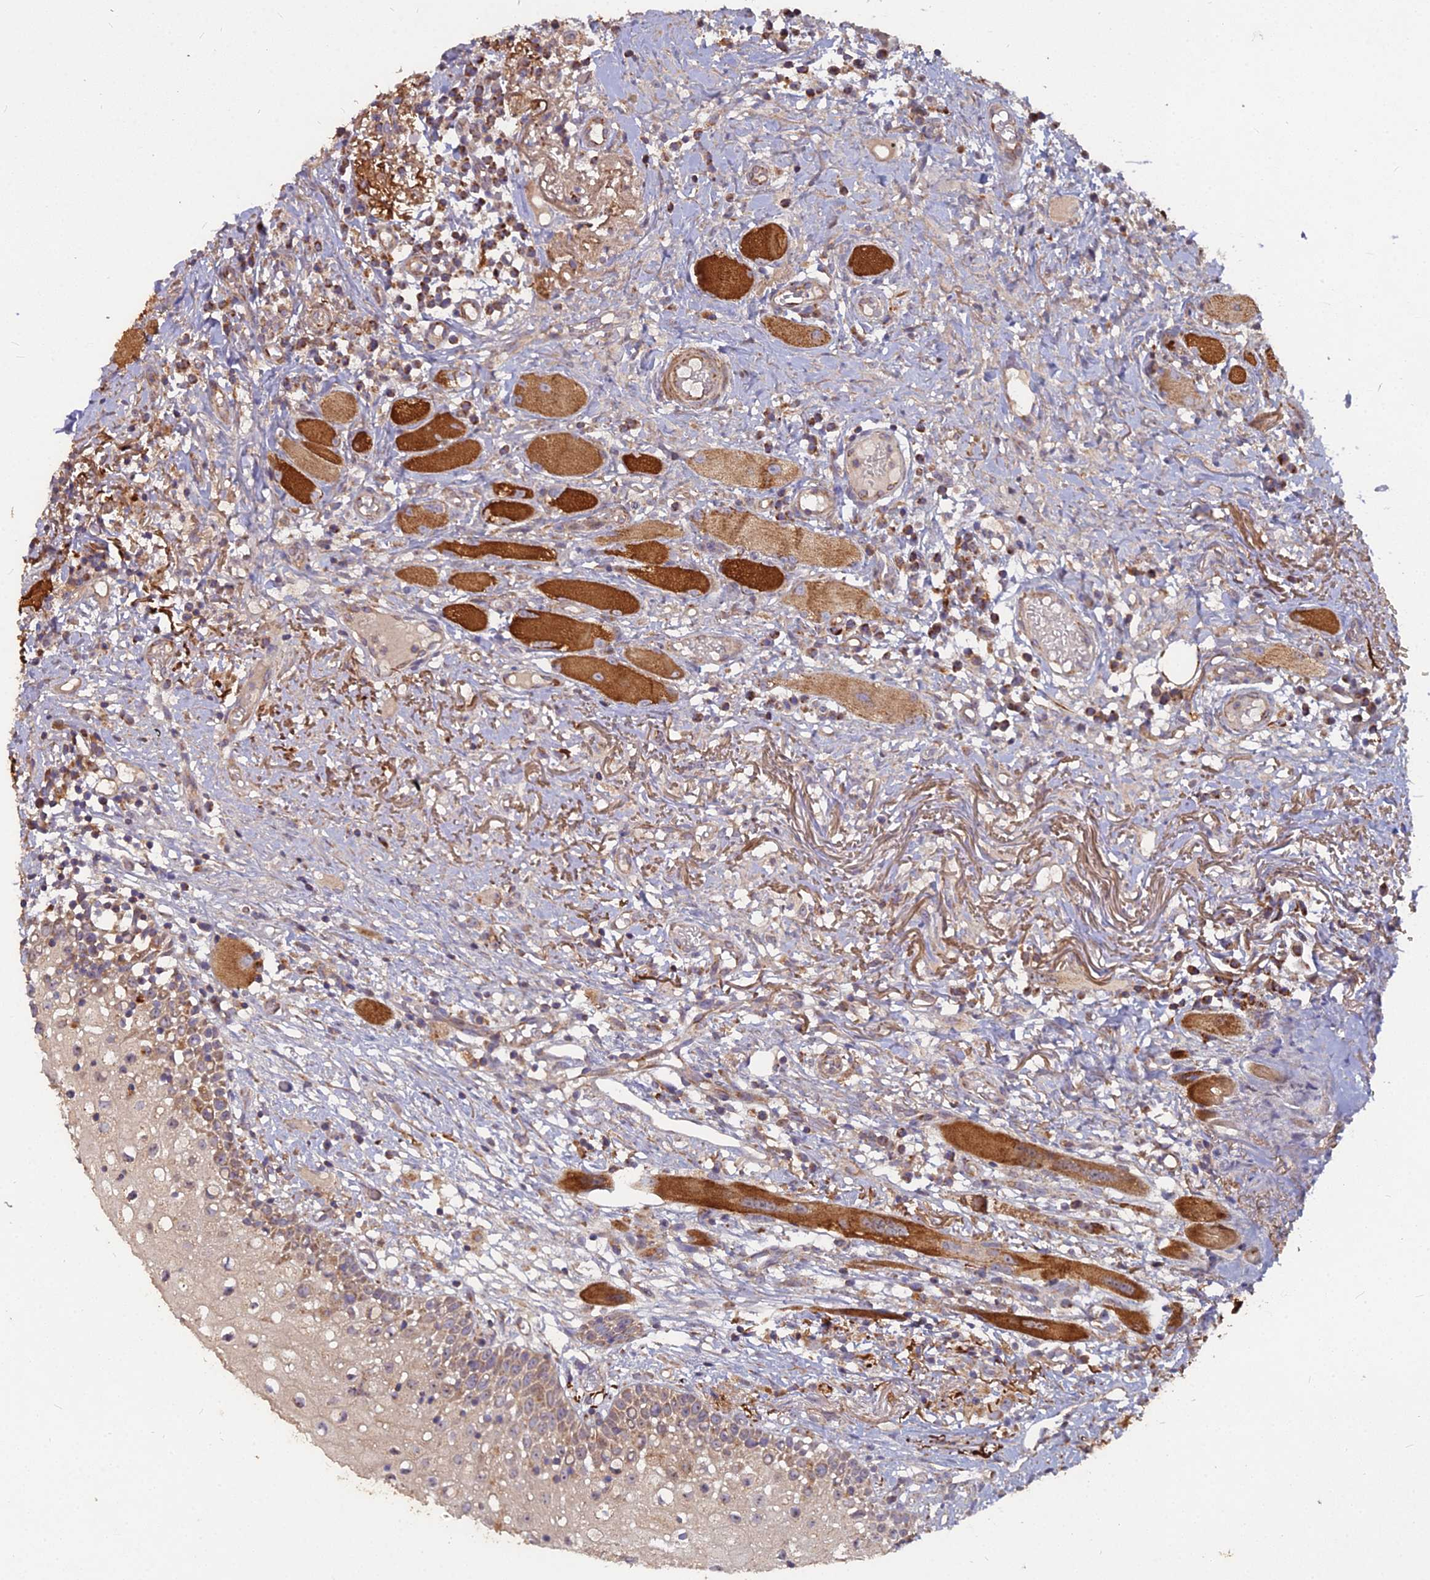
{"staining": {"intensity": "moderate", "quantity": ">75%", "location": "cytoplasmic/membranous"}, "tissue": "oral mucosa", "cell_type": "Squamous epithelial cells", "image_type": "normal", "snomed": [{"axis": "morphology", "description": "Normal tissue, NOS"}, {"axis": "topography", "description": "Oral tissue"}], "caption": "Protein staining by immunohistochemistry (IHC) exhibits moderate cytoplasmic/membranous staining in approximately >75% of squamous epithelial cells in unremarkable oral mucosa. Immunohistochemistry (ihc) stains the protein in brown and the nuclei are stained blue.", "gene": "COX11", "patient": {"sex": "female", "age": 69}}